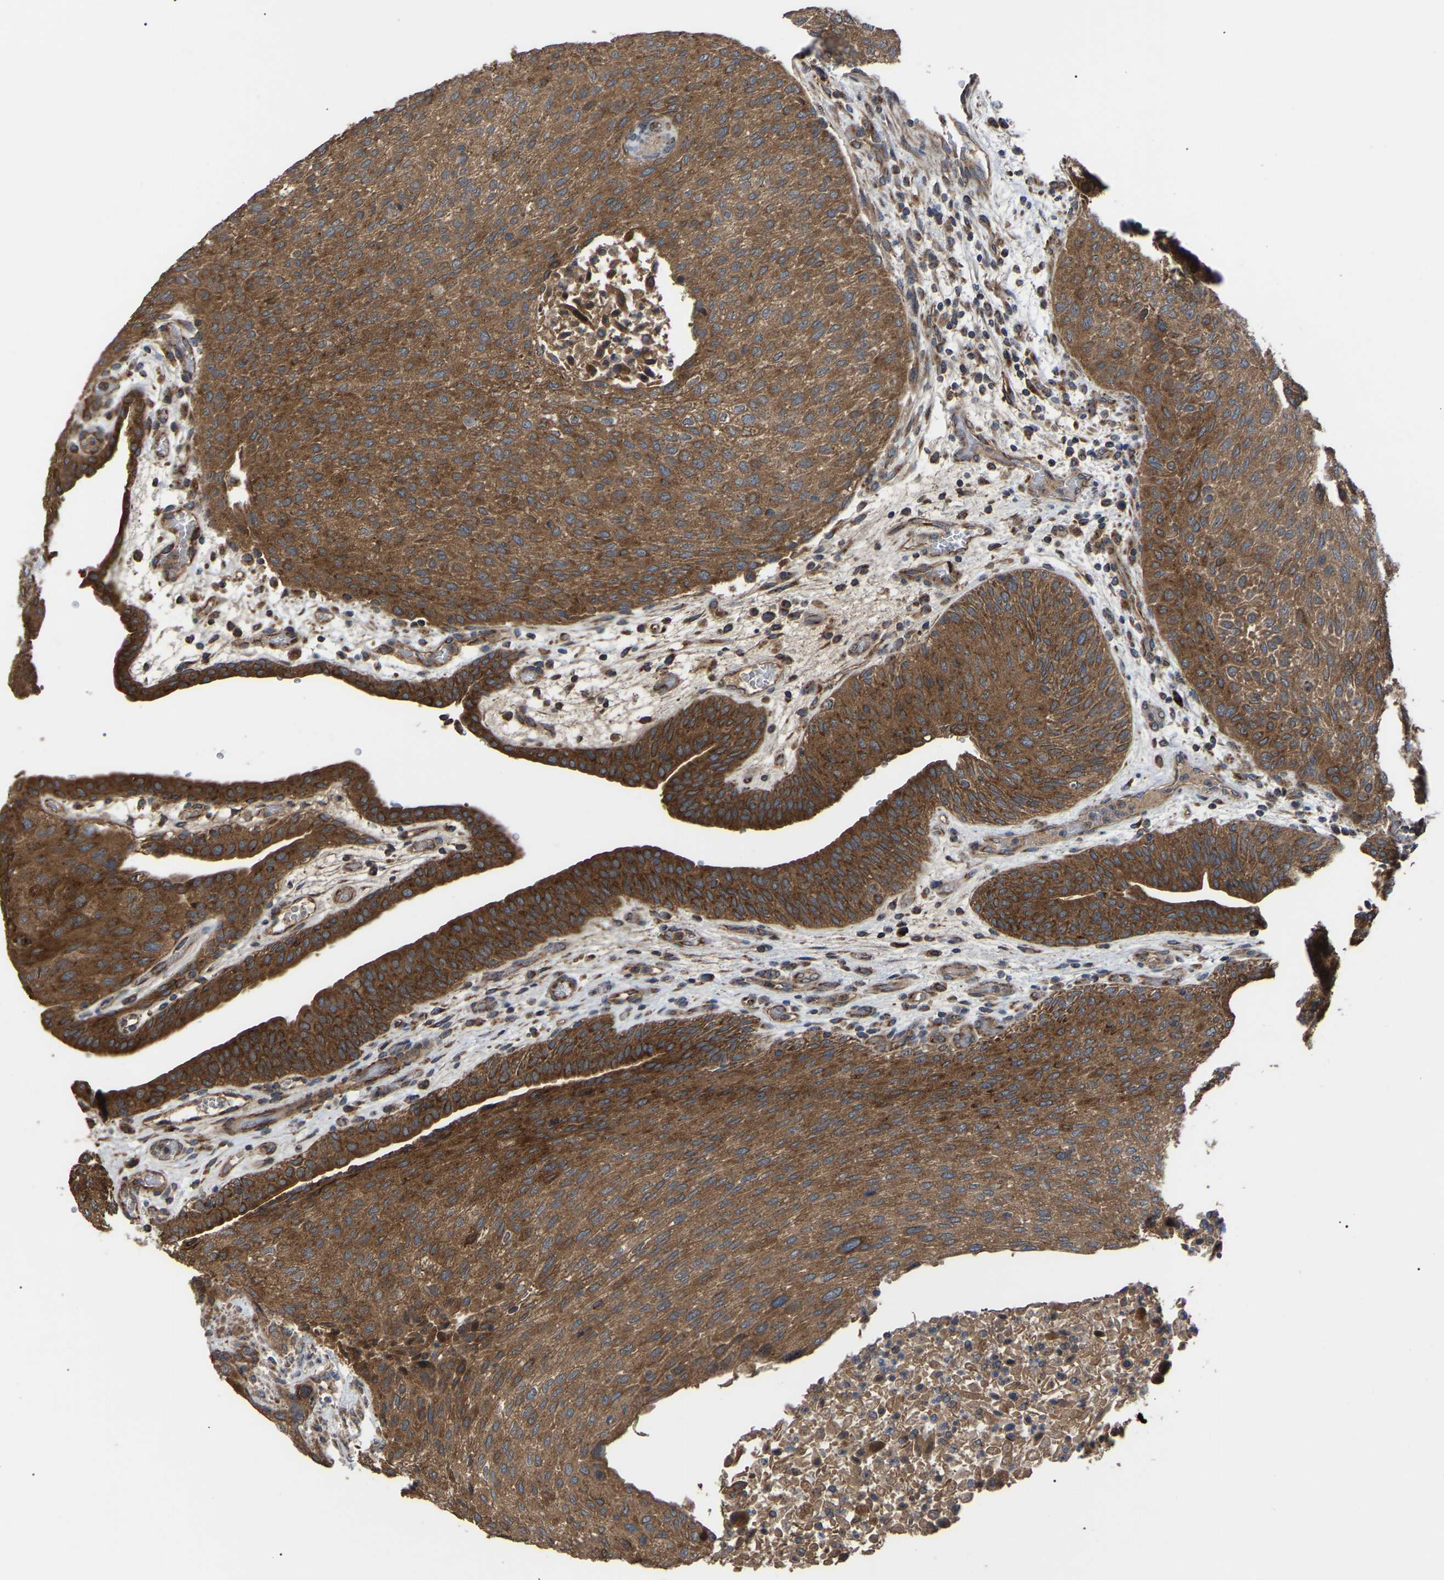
{"staining": {"intensity": "strong", "quantity": ">75%", "location": "cytoplasmic/membranous"}, "tissue": "urothelial cancer", "cell_type": "Tumor cells", "image_type": "cancer", "snomed": [{"axis": "morphology", "description": "Urothelial carcinoma, Low grade"}, {"axis": "morphology", "description": "Urothelial carcinoma, High grade"}, {"axis": "topography", "description": "Urinary bladder"}], "caption": "A brown stain labels strong cytoplasmic/membranous expression of a protein in urothelial cancer tumor cells.", "gene": "GCC1", "patient": {"sex": "male", "age": 35}}